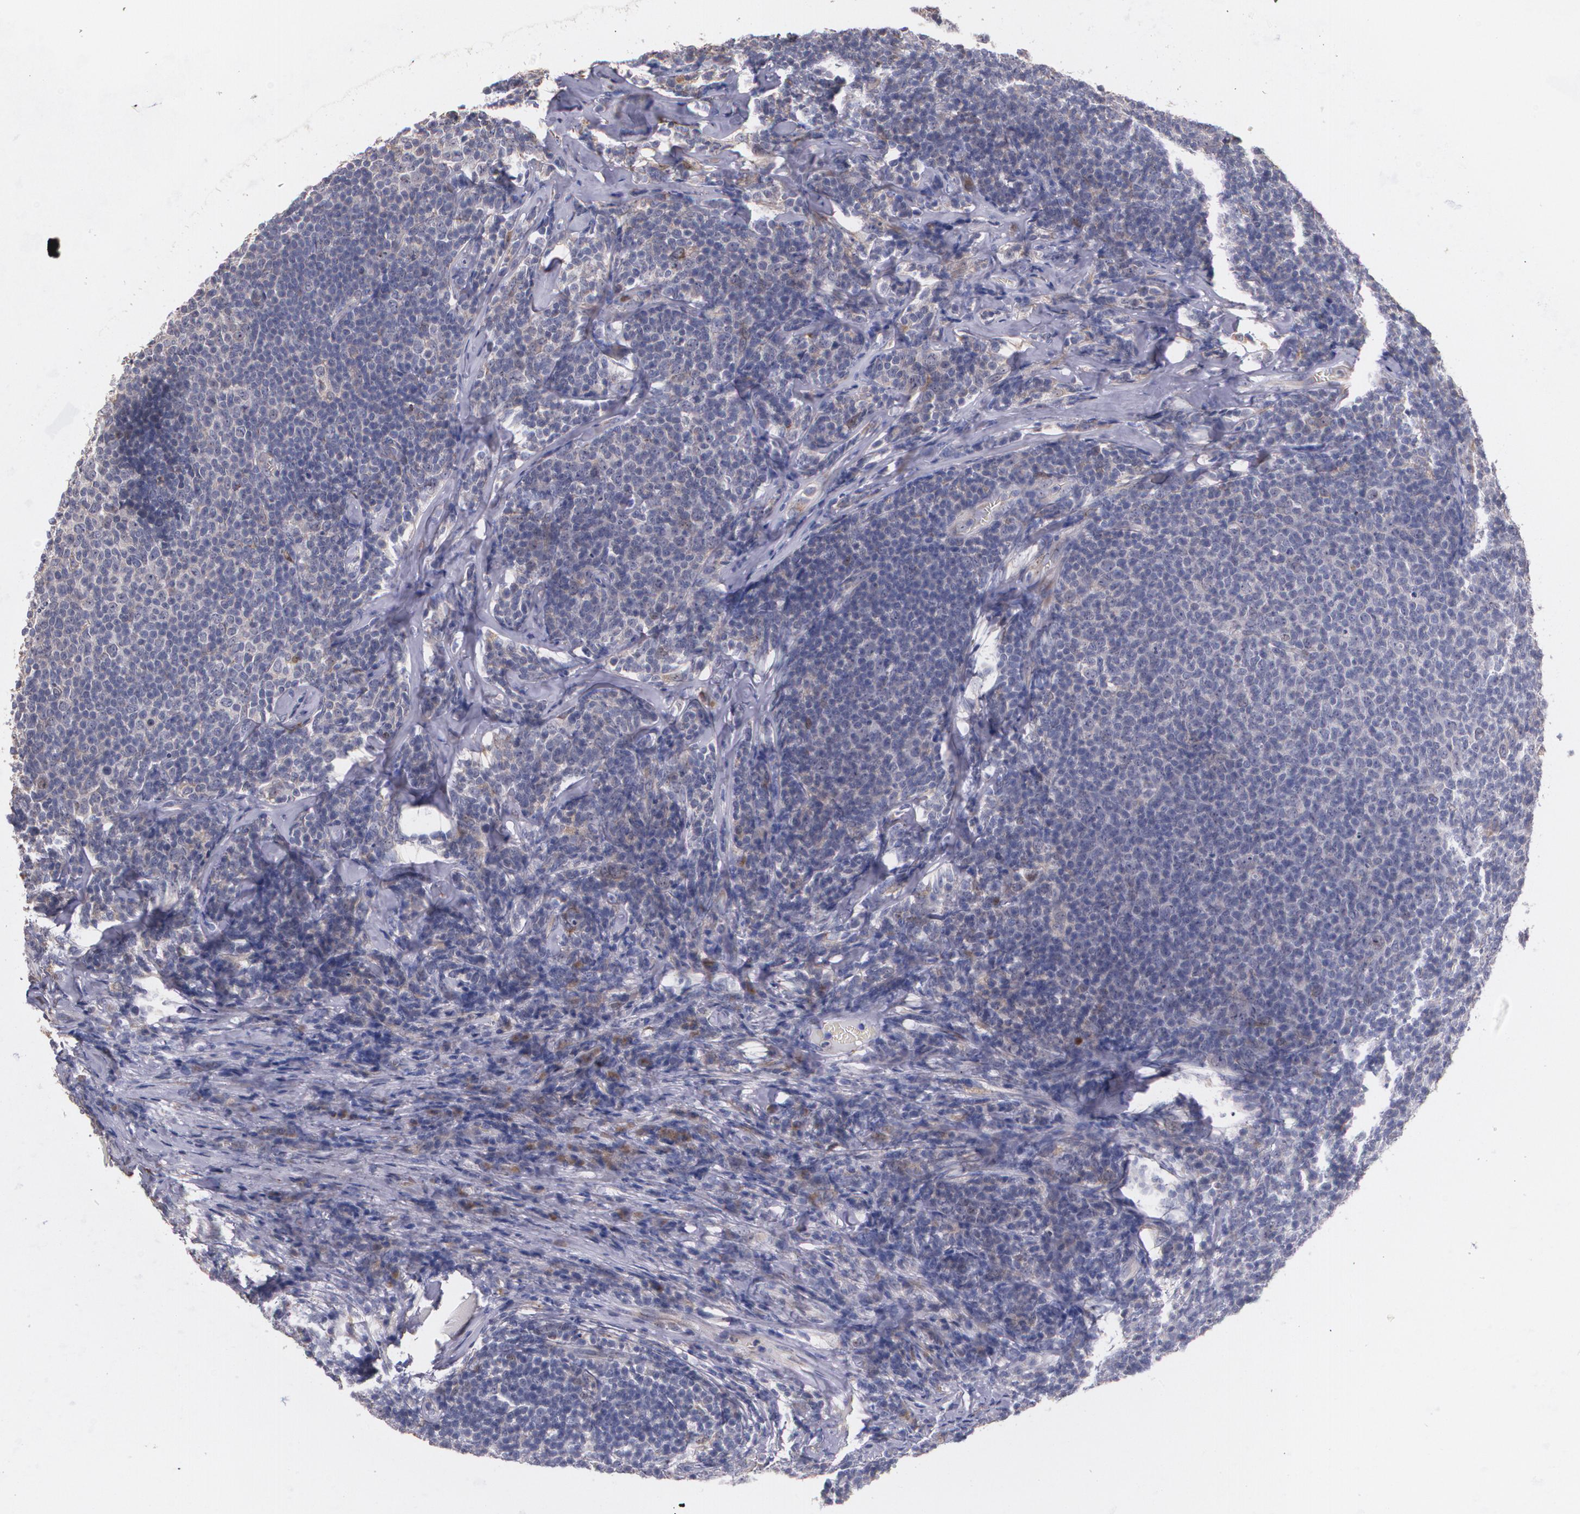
{"staining": {"intensity": "weak", "quantity": "25%-75%", "location": "cytoplasmic/membranous"}, "tissue": "lymphoma", "cell_type": "Tumor cells", "image_type": "cancer", "snomed": [{"axis": "morphology", "description": "Malignant lymphoma, non-Hodgkin's type, Low grade"}, {"axis": "topography", "description": "Lymph node"}], "caption": "Protein expression analysis of human lymphoma reveals weak cytoplasmic/membranous positivity in approximately 25%-75% of tumor cells.", "gene": "ATF3", "patient": {"sex": "male", "age": 74}}